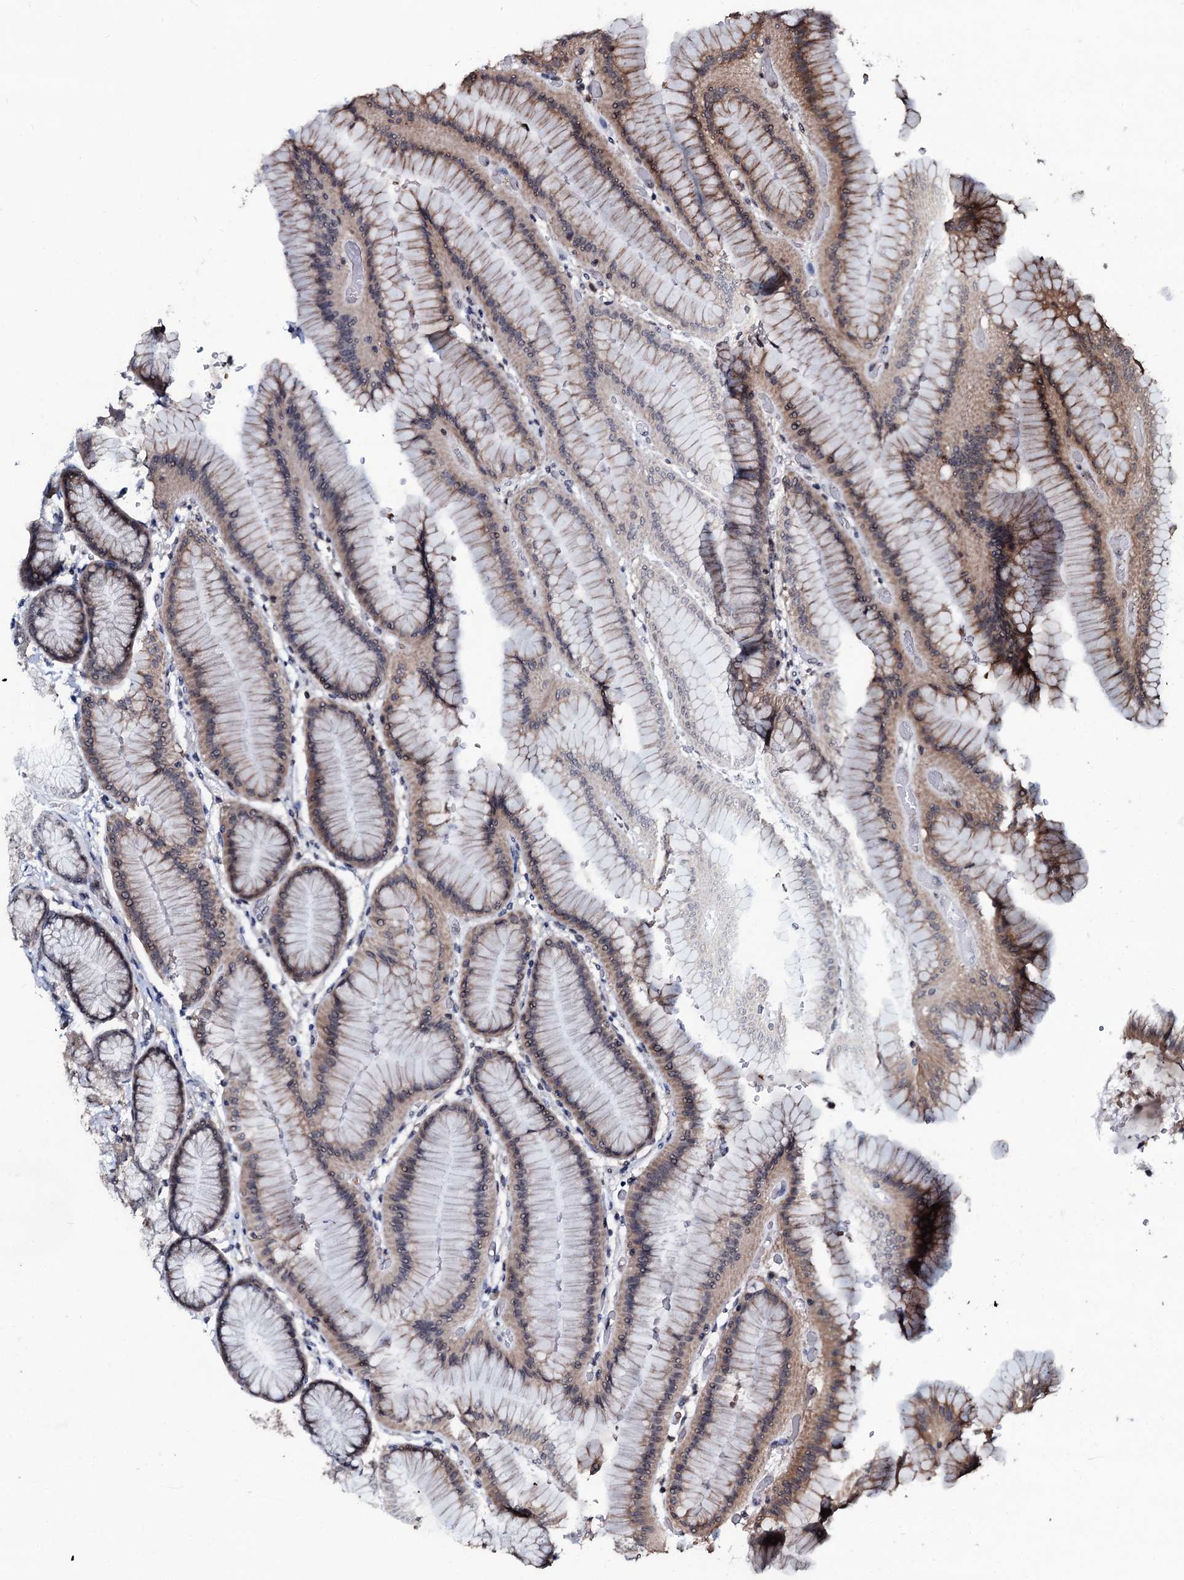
{"staining": {"intensity": "weak", "quantity": ">75%", "location": "cytoplasmic/membranous"}, "tissue": "stomach", "cell_type": "Glandular cells", "image_type": "normal", "snomed": [{"axis": "morphology", "description": "Normal tissue, NOS"}, {"axis": "morphology", "description": "Adenocarcinoma, NOS"}, {"axis": "morphology", "description": "Adenocarcinoma, High grade"}, {"axis": "topography", "description": "Stomach, upper"}, {"axis": "topography", "description": "Stomach"}], "caption": "Protein analysis of normal stomach shows weak cytoplasmic/membranous positivity in about >75% of glandular cells. The staining is performed using DAB brown chromogen to label protein expression. The nuclei are counter-stained blue using hematoxylin.", "gene": "SUPT7L", "patient": {"sex": "female", "age": 65}}